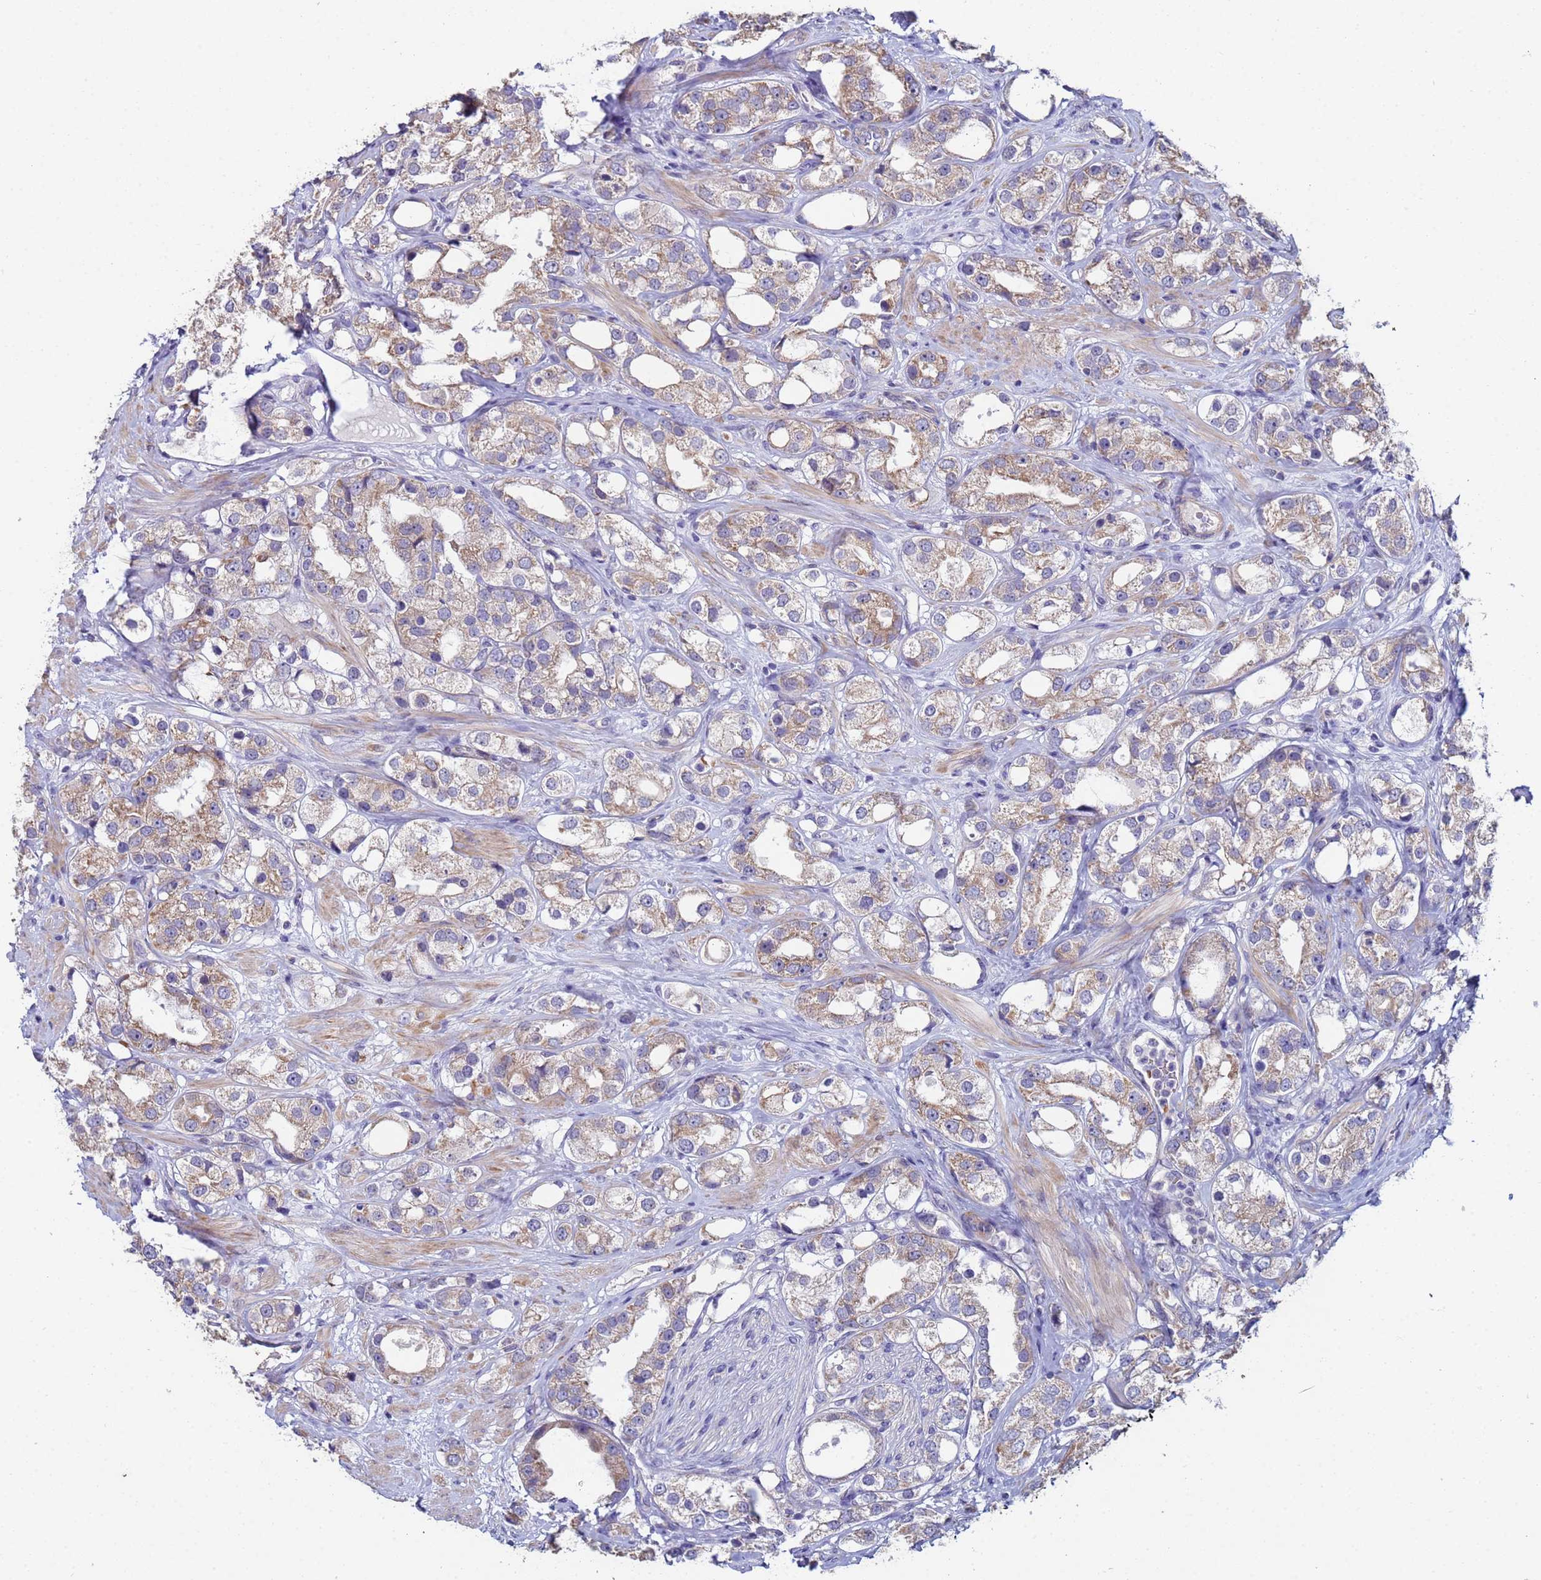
{"staining": {"intensity": "weak", "quantity": ">75%", "location": "cytoplasmic/membranous"}, "tissue": "prostate cancer", "cell_type": "Tumor cells", "image_type": "cancer", "snomed": [{"axis": "morphology", "description": "Adenocarcinoma, NOS"}, {"axis": "topography", "description": "Prostate"}], "caption": "Protein expression analysis of human prostate cancer reveals weak cytoplasmic/membranous expression in approximately >75% of tumor cells.", "gene": "CLHC1", "patient": {"sex": "male", "age": 79}}